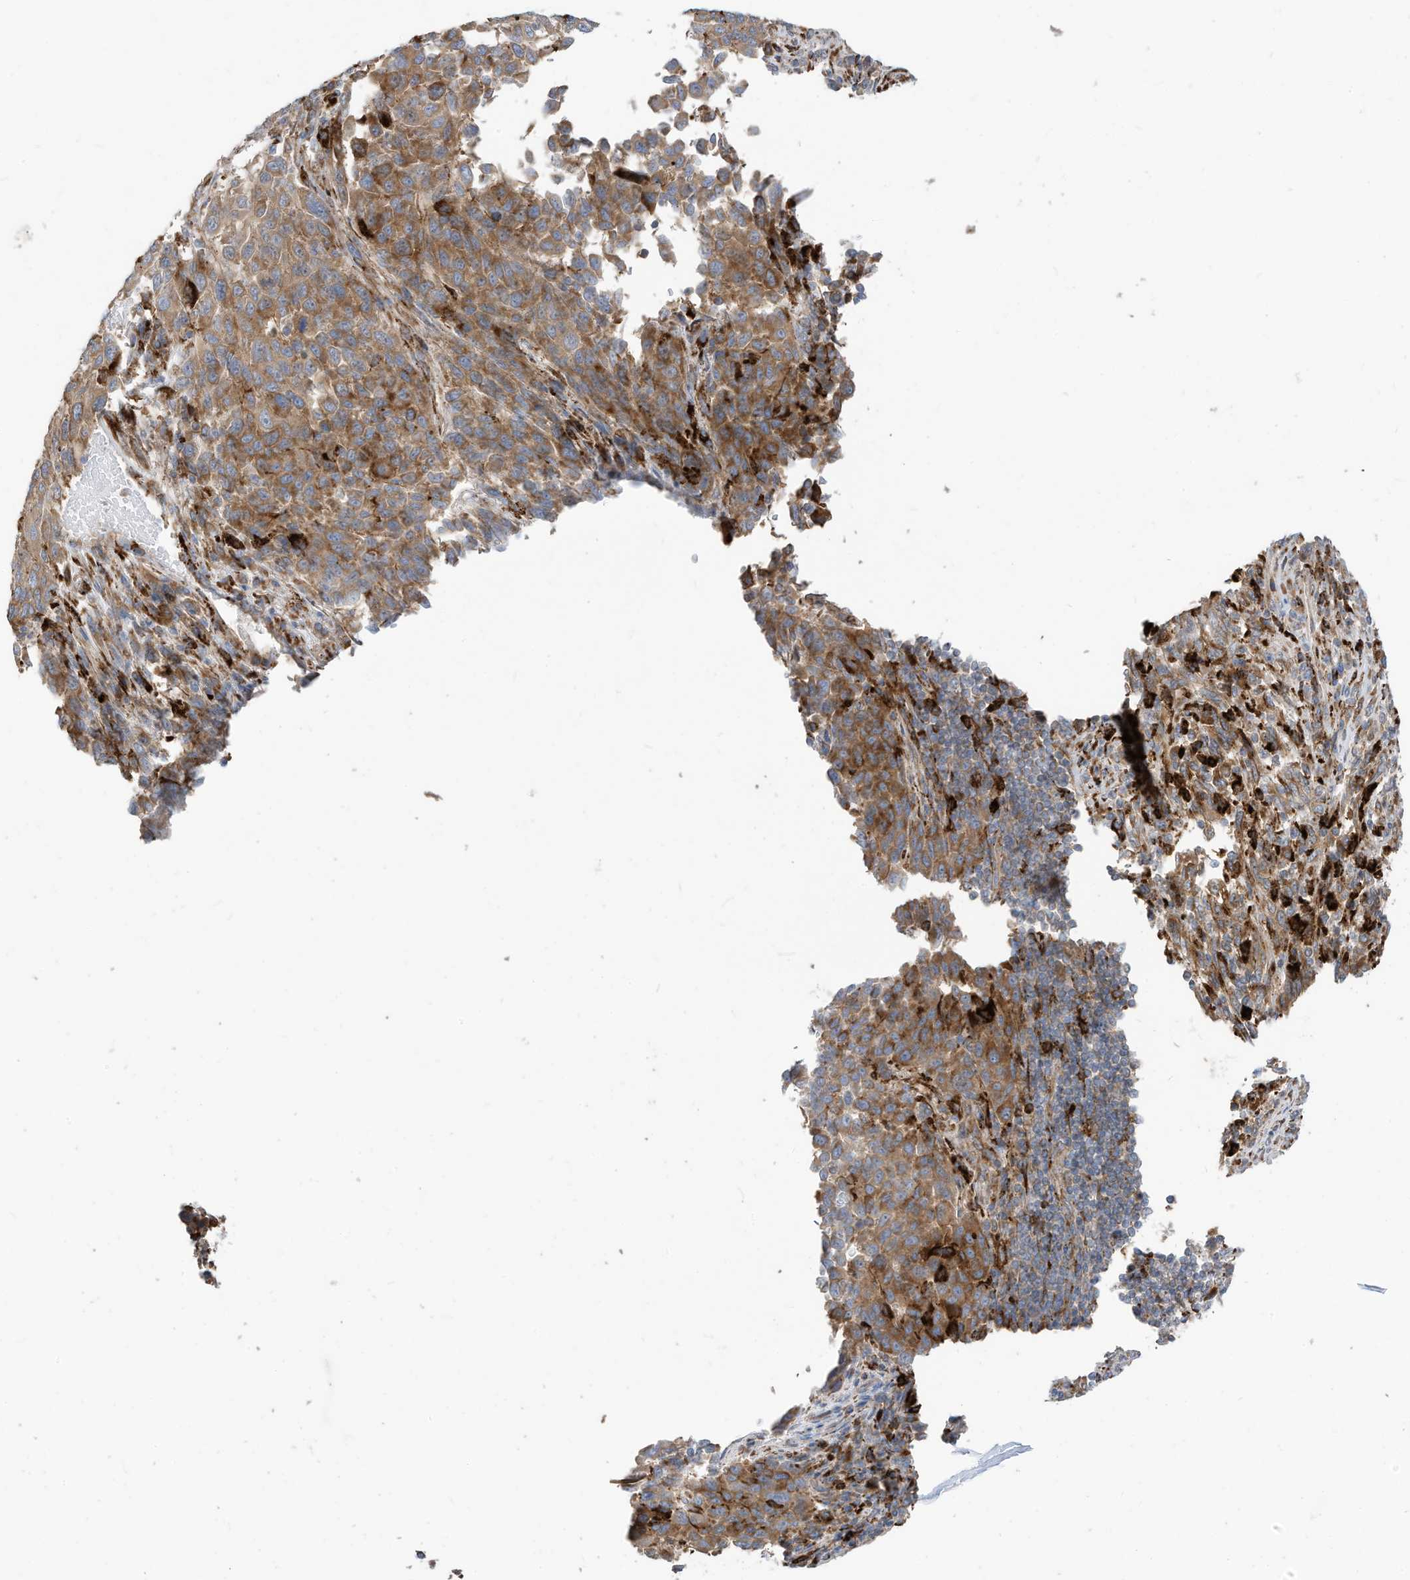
{"staining": {"intensity": "moderate", "quantity": ">75%", "location": "cytoplasmic/membranous"}, "tissue": "melanoma", "cell_type": "Tumor cells", "image_type": "cancer", "snomed": [{"axis": "morphology", "description": "Malignant melanoma, Metastatic site"}, {"axis": "topography", "description": "Lymph node"}], "caption": "Tumor cells show medium levels of moderate cytoplasmic/membranous positivity in approximately >75% of cells in malignant melanoma (metastatic site).", "gene": "TRNAU1AP", "patient": {"sex": "male", "age": 61}}